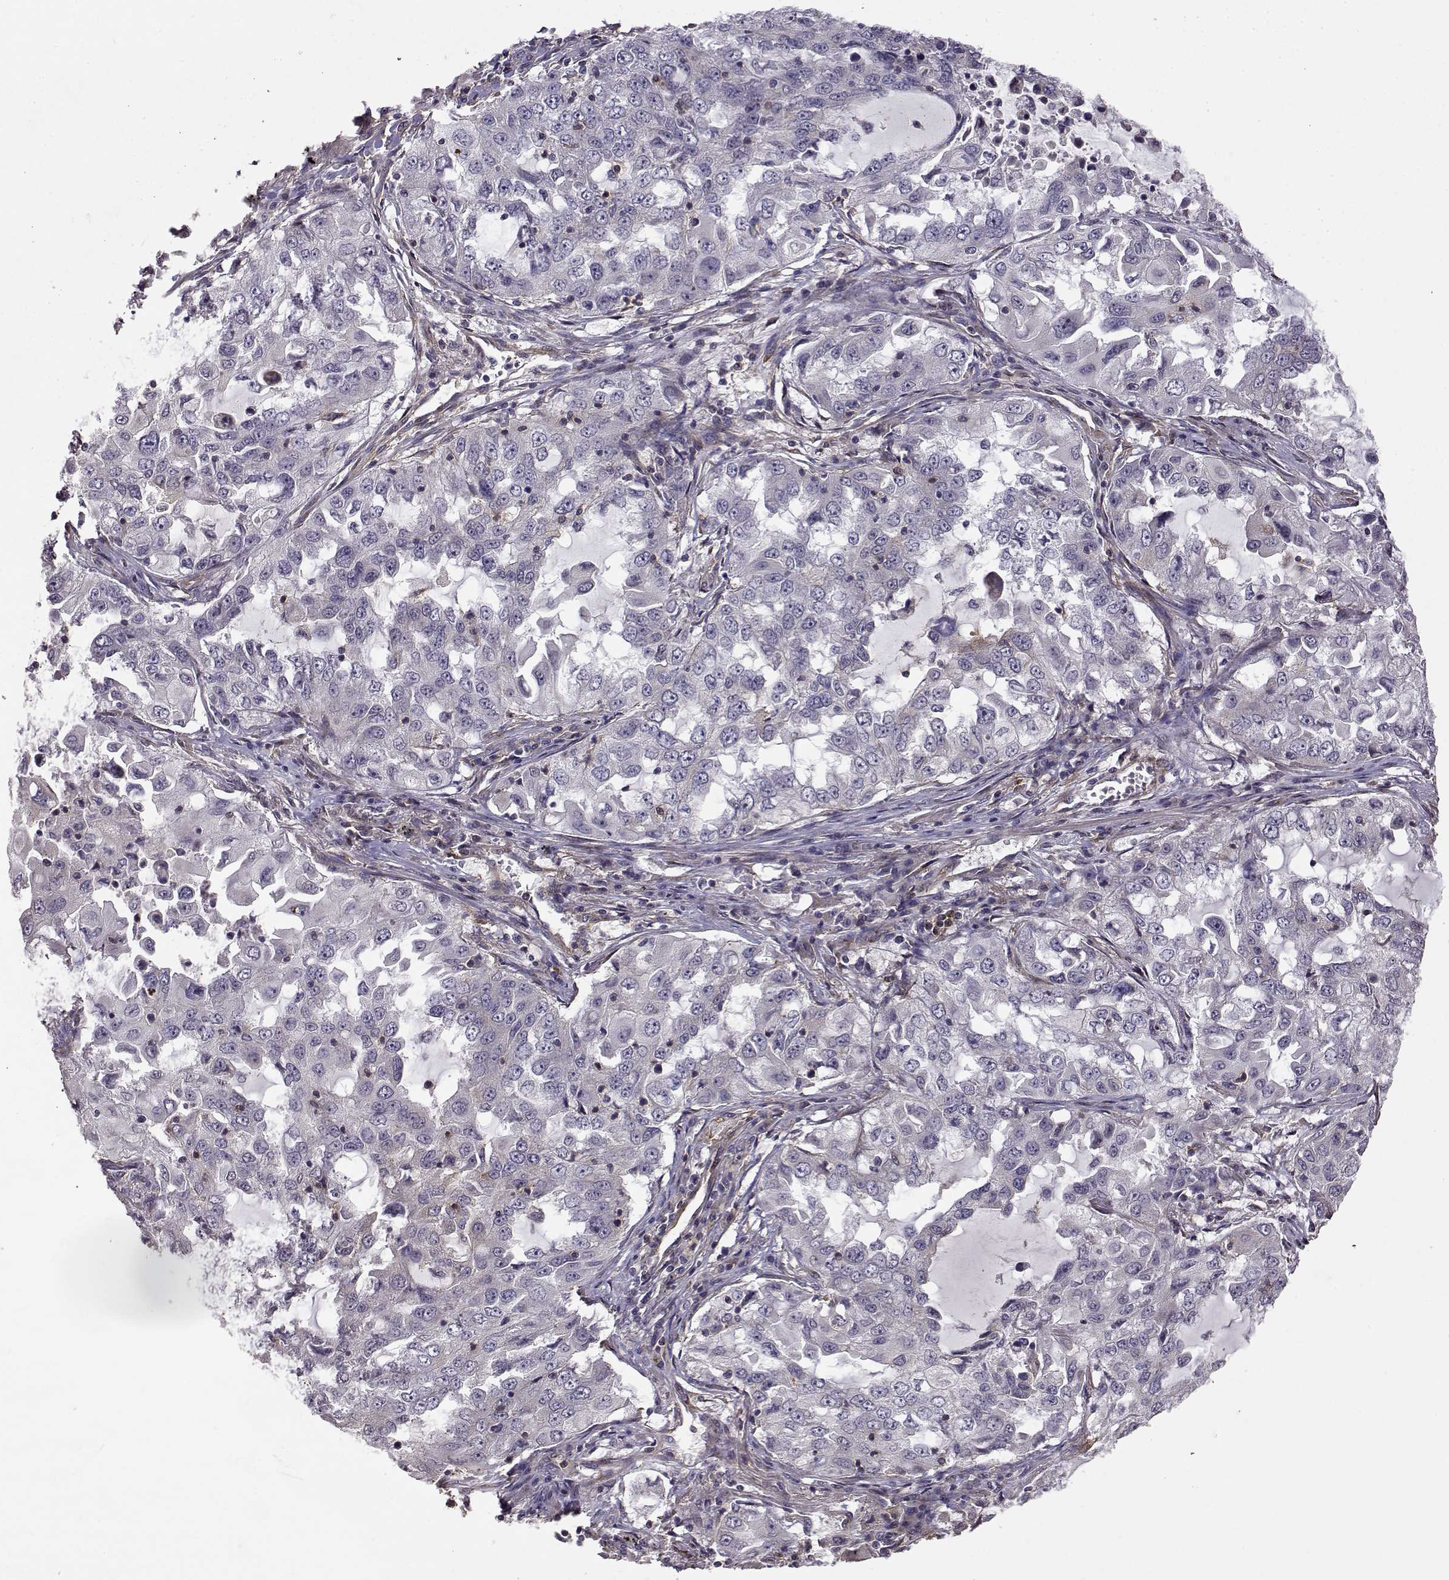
{"staining": {"intensity": "negative", "quantity": "none", "location": "none"}, "tissue": "lung cancer", "cell_type": "Tumor cells", "image_type": "cancer", "snomed": [{"axis": "morphology", "description": "Adenocarcinoma, NOS"}, {"axis": "topography", "description": "Lung"}], "caption": "Immunohistochemistry (IHC) of human lung adenocarcinoma shows no staining in tumor cells. (Immunohistochemistry, brightfield microscopy, high magnification).", "gene": "IFITM1", "patient": {"sex": "female", "age": 61}}